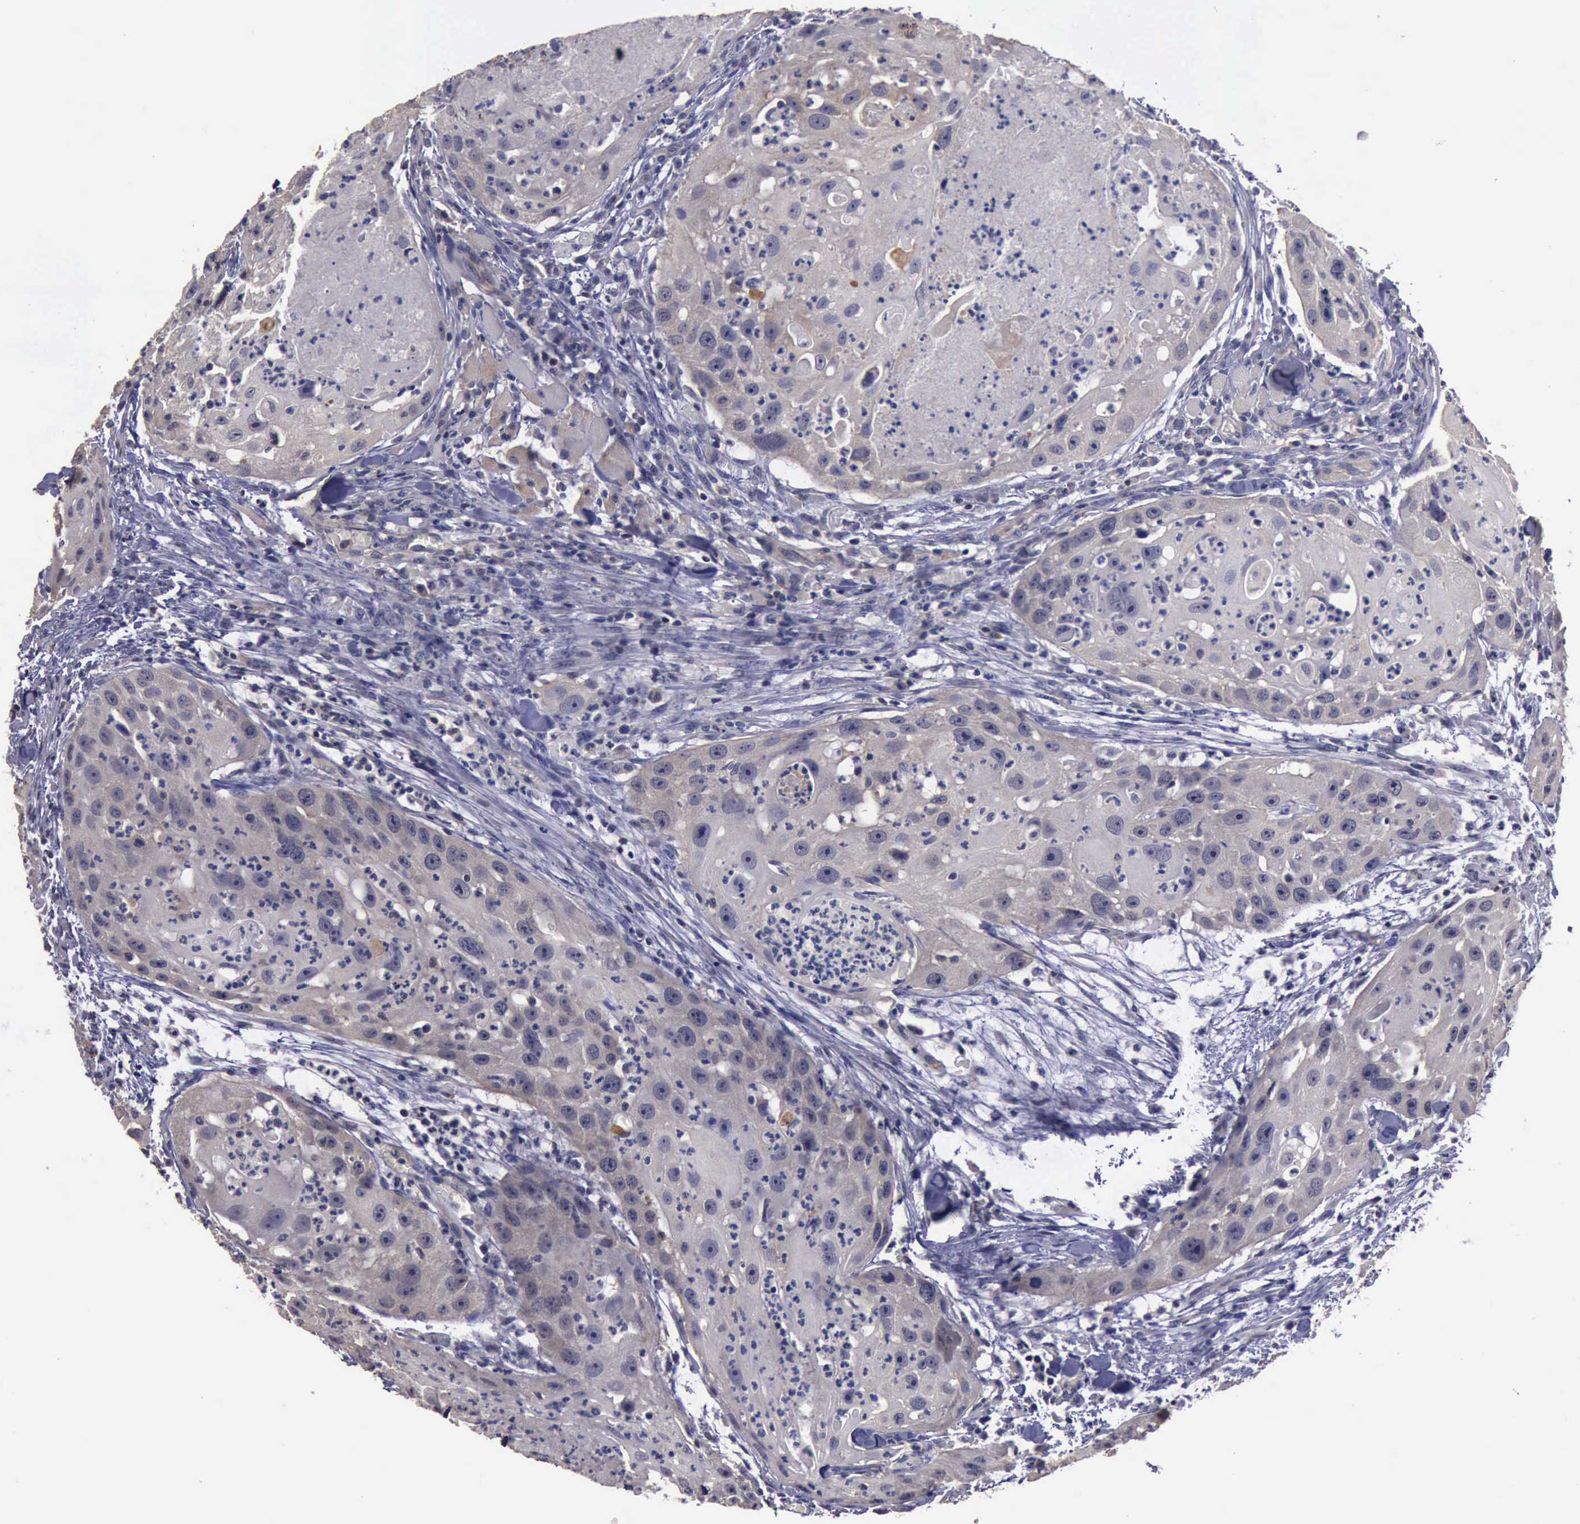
{"staining": {"intensity": "negative", "quantity": "none", "location": "none"}, "tissue": "head and neck cancer", "cell_type": "Tumor cells", "image_type": "cancer", "snomed": [{"axis": "morphology", "description": "Squamous cell carcinoma, NOS"}, {"axis": "topography", "description": "Head-Neck"}], "caption": "This is an IHC micrograph of head and neck cancer. There is no positivity in tumor cells.", "gene": "CRKL", "patient": {"sex": "male", "age": 64}}